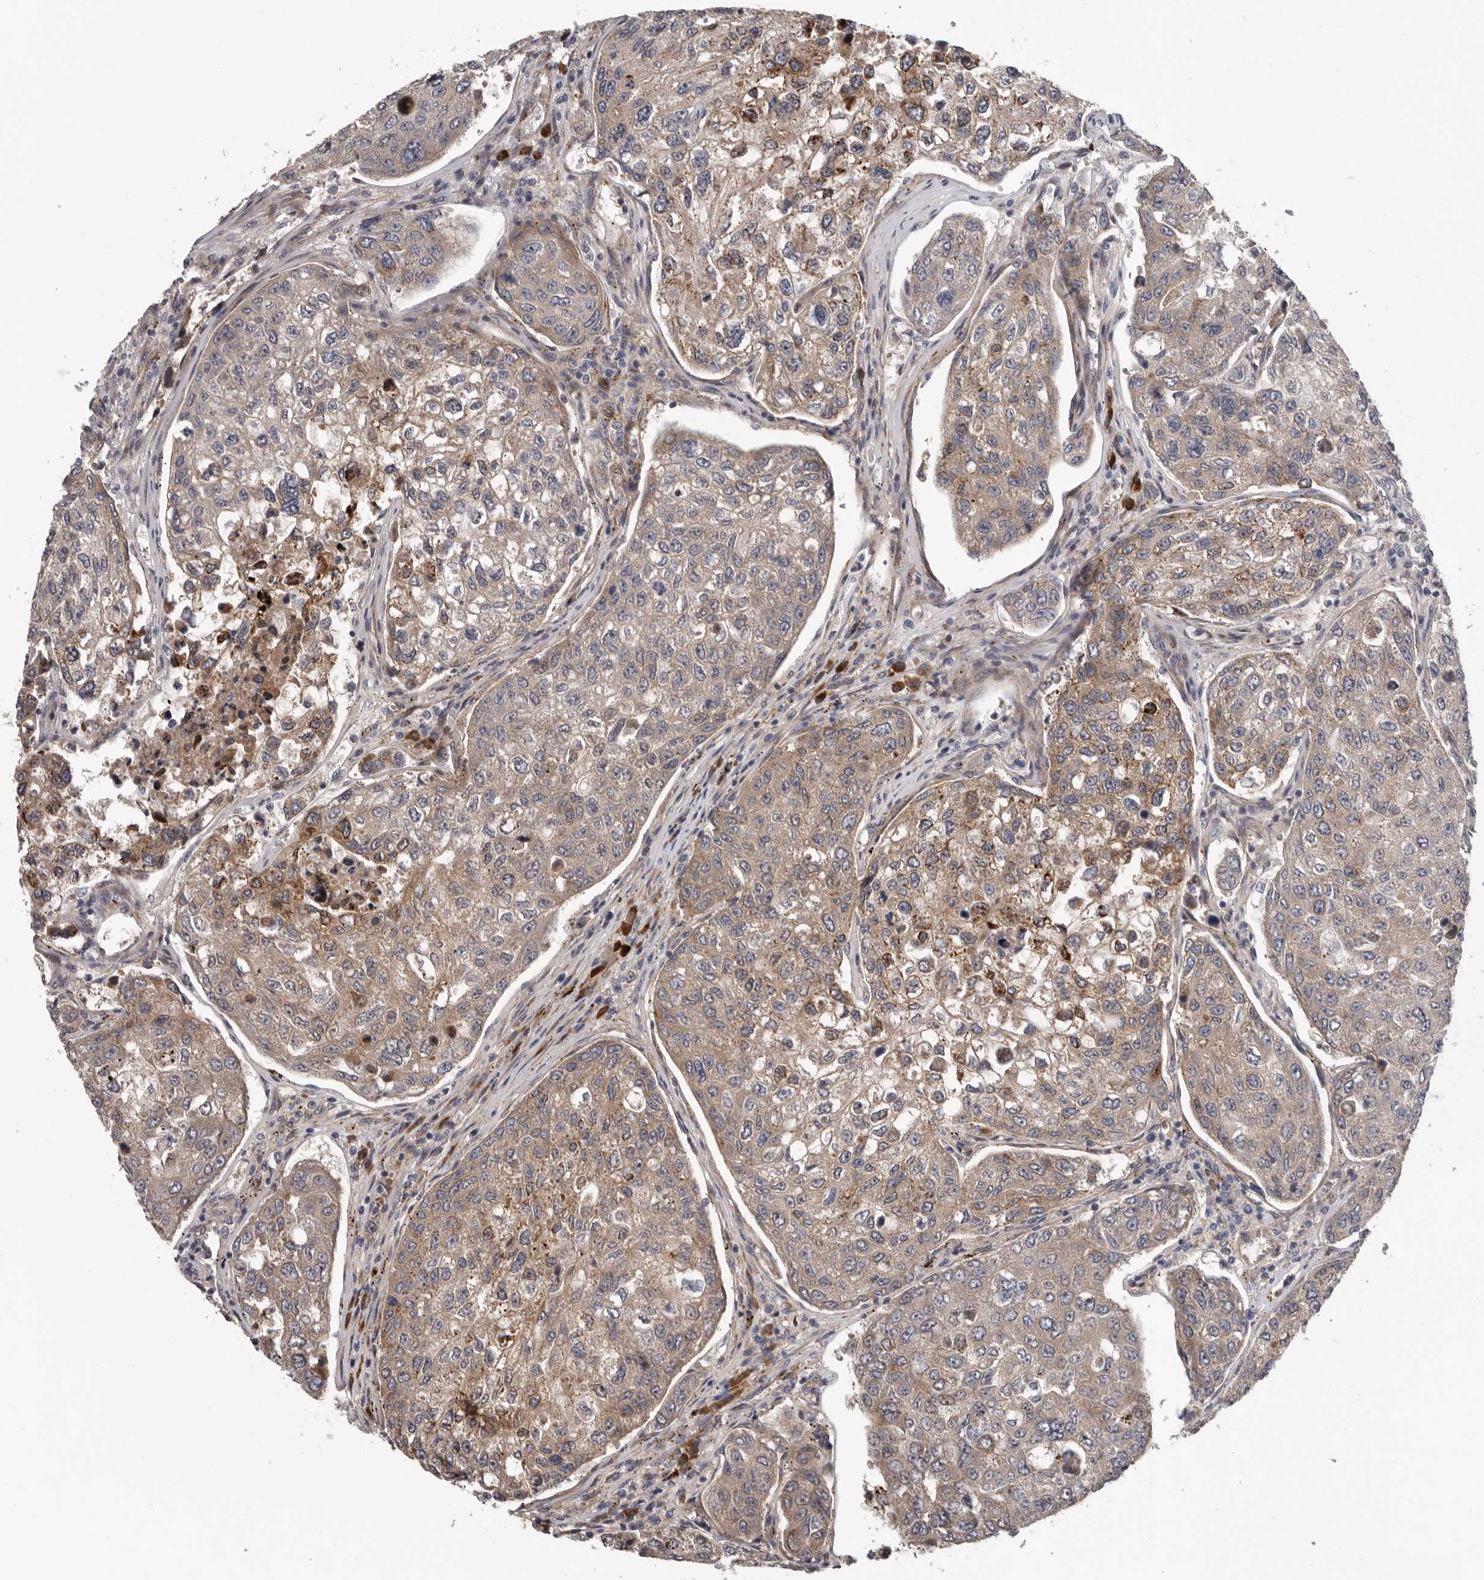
{"staining": {"intensity": "weak", "quantity": ">75%", "location": "cytoplasmic/membranous"}, "tissue": "urothelial cancer", "cell_type": "Tumor cells", "image_type": "cancer", "snomed": [{"axis": "morphology", "description": "Urothelial carcinoma, High grade"}, {"axis": "topography", "description": "Lymph node"}, {"axis": "topography", "description": "Urinary bladder"}], "caption": "A brown stain shows weak cytoplasmic/membranous expression of a protein in human high-grade urothelial carcinoma tumor cells. The staining was performed using DAB (3,3'-diaminobenzidine) to visualize the protein expression in brown, while the nuclei were stained in blue with hematoxylin (Magnification: 20x).", "gene": "ATXN3L", "patient": {"sex": "male", "age": 51}}